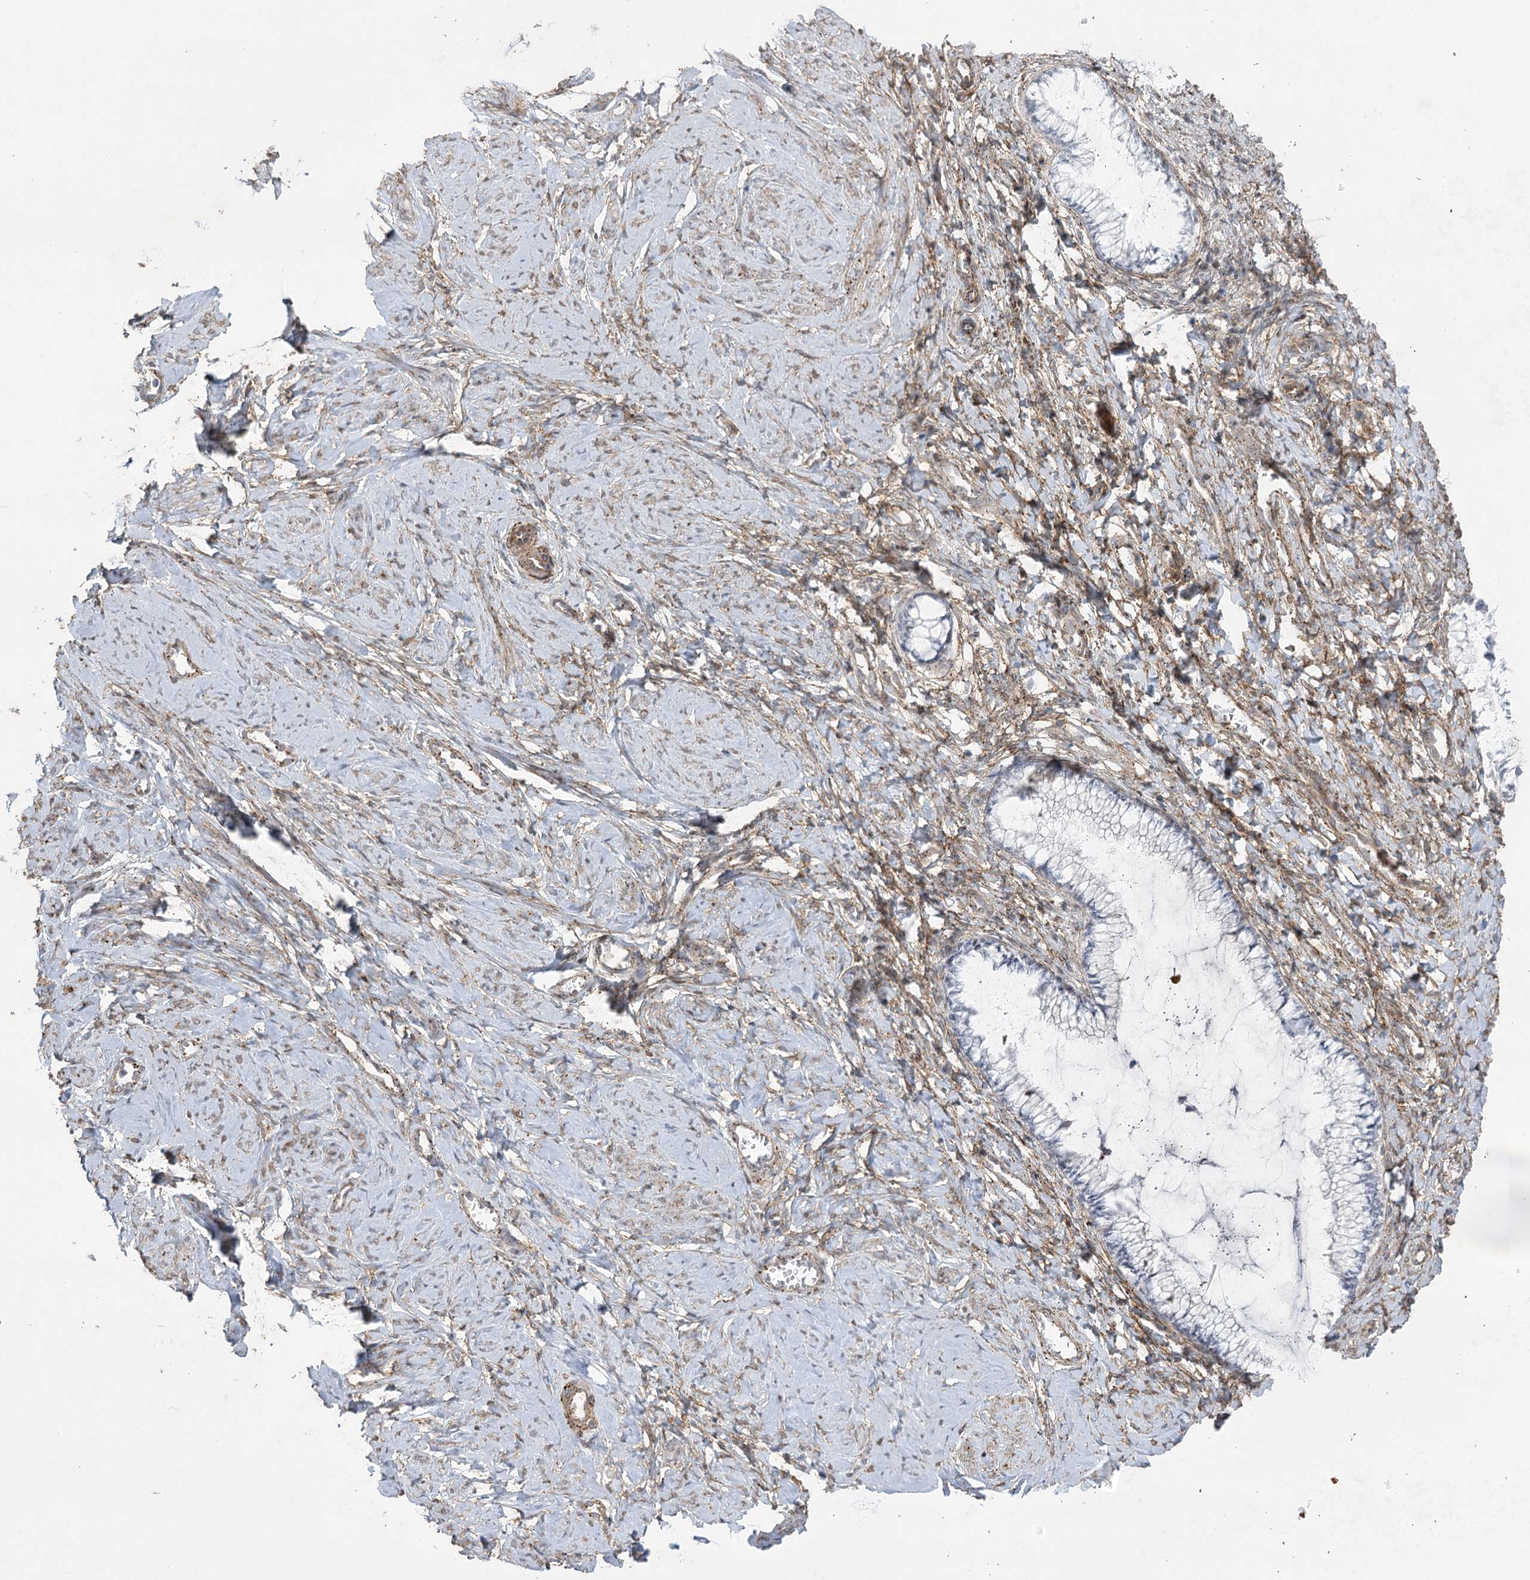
{"staining": {"intensity": "negative", "quantity": "none", "location": "none"}, "tissue": "cervix", "cell_type": "Glandular cells", "image_type": "normal", "snomed": [{"axis": "morphology", "description": "Normal tissue, NOS"}, {"axis": "morphology", "description": "Adenocarcinoma, NOS"}, {"axis": "topography", "description": "Cervix"}], "caption": "Immunohistochemical staining of normal cervix displays no significant positivity in glandular cells.", "gene": "AMTN", "patient": {"sex": "female", "age": 29}}